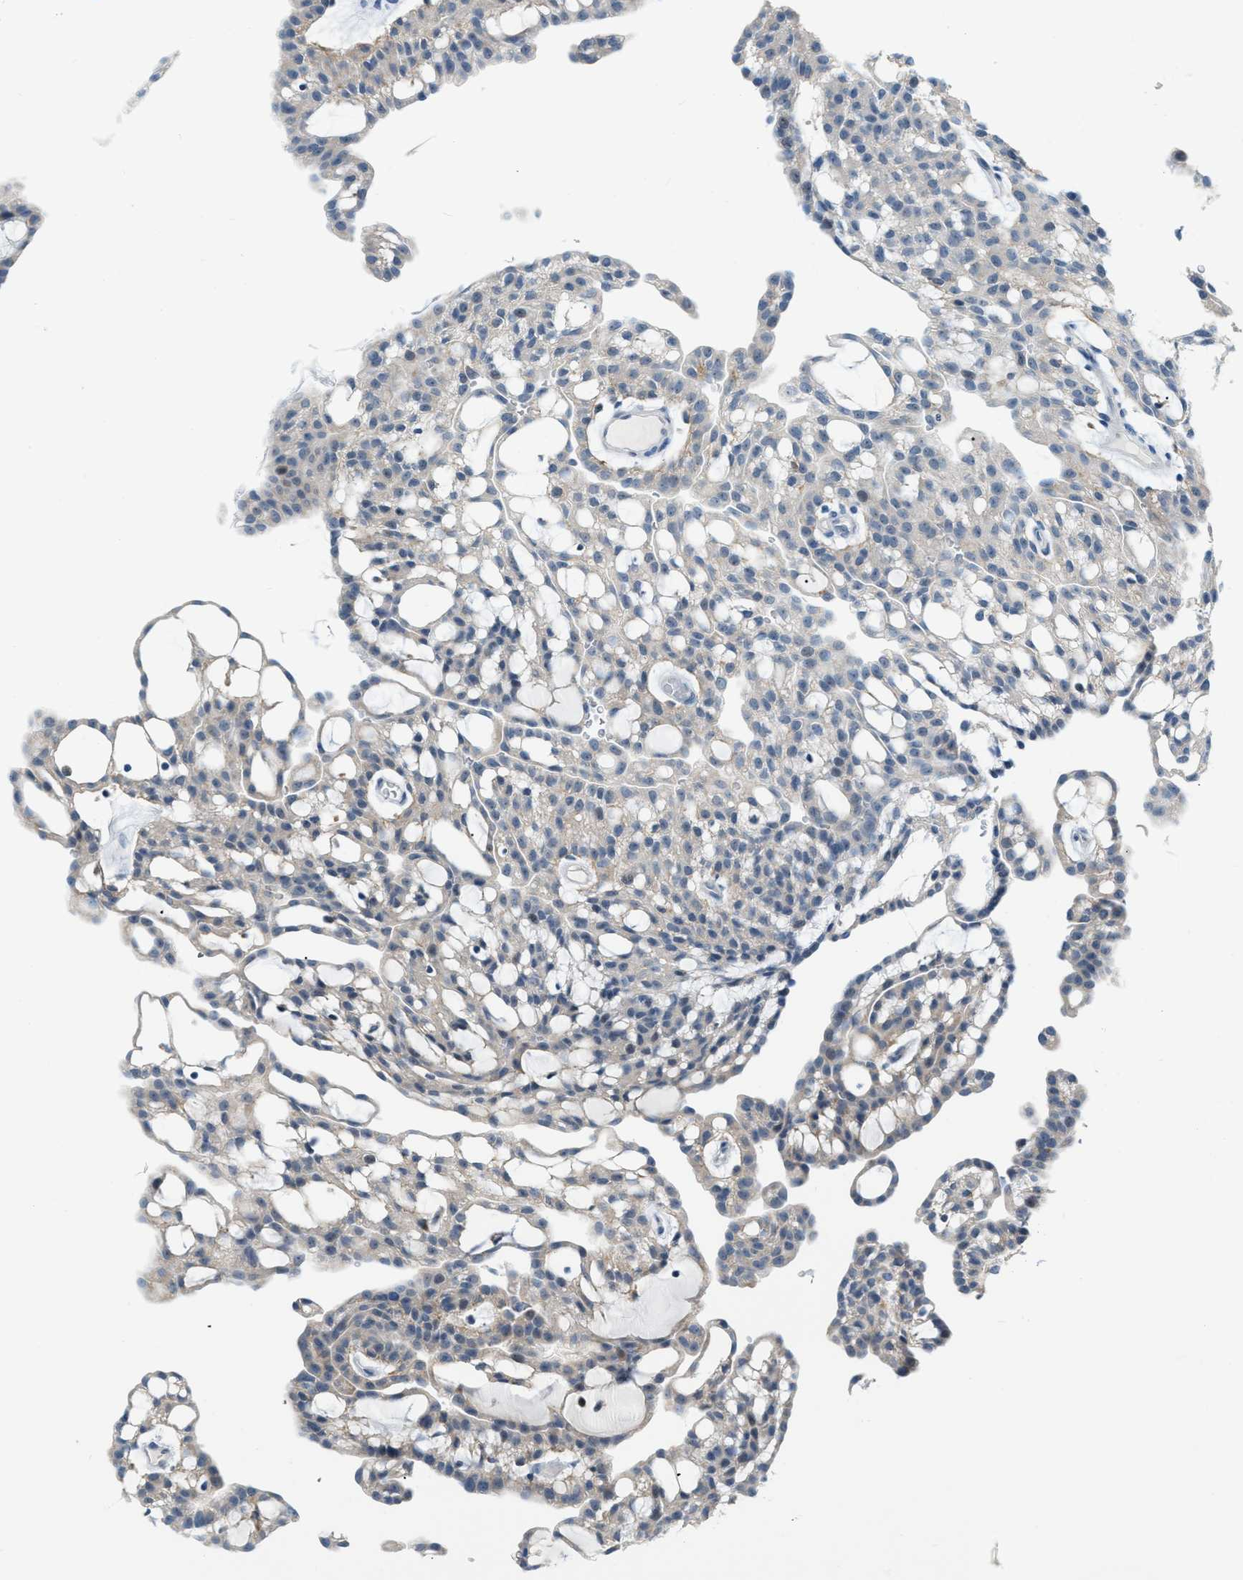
{"staining": {"intensity": "negative", "quantity": "none", "location": "none"}, "tissue": "renal cancer", "cell_type": "Tumor cells", "image_type": "cancer", "snomed": [{"axis": "morphology", "description": "Adenocarcinoma, NOS"}, {"axis": "topography", "description": "Kidney"}], "caption": "Immunohistochemical staining of human renal adenocarcinoma demonstrates no significant staining in tumor cells. The staining was performed using DAB to visualize the protein expression in brown, while the nuclei were stained in blue with hematoxylin (Magnification: 20x).", "gene": "PHRF1", "patient": {"sex": "male", "age": 63}}